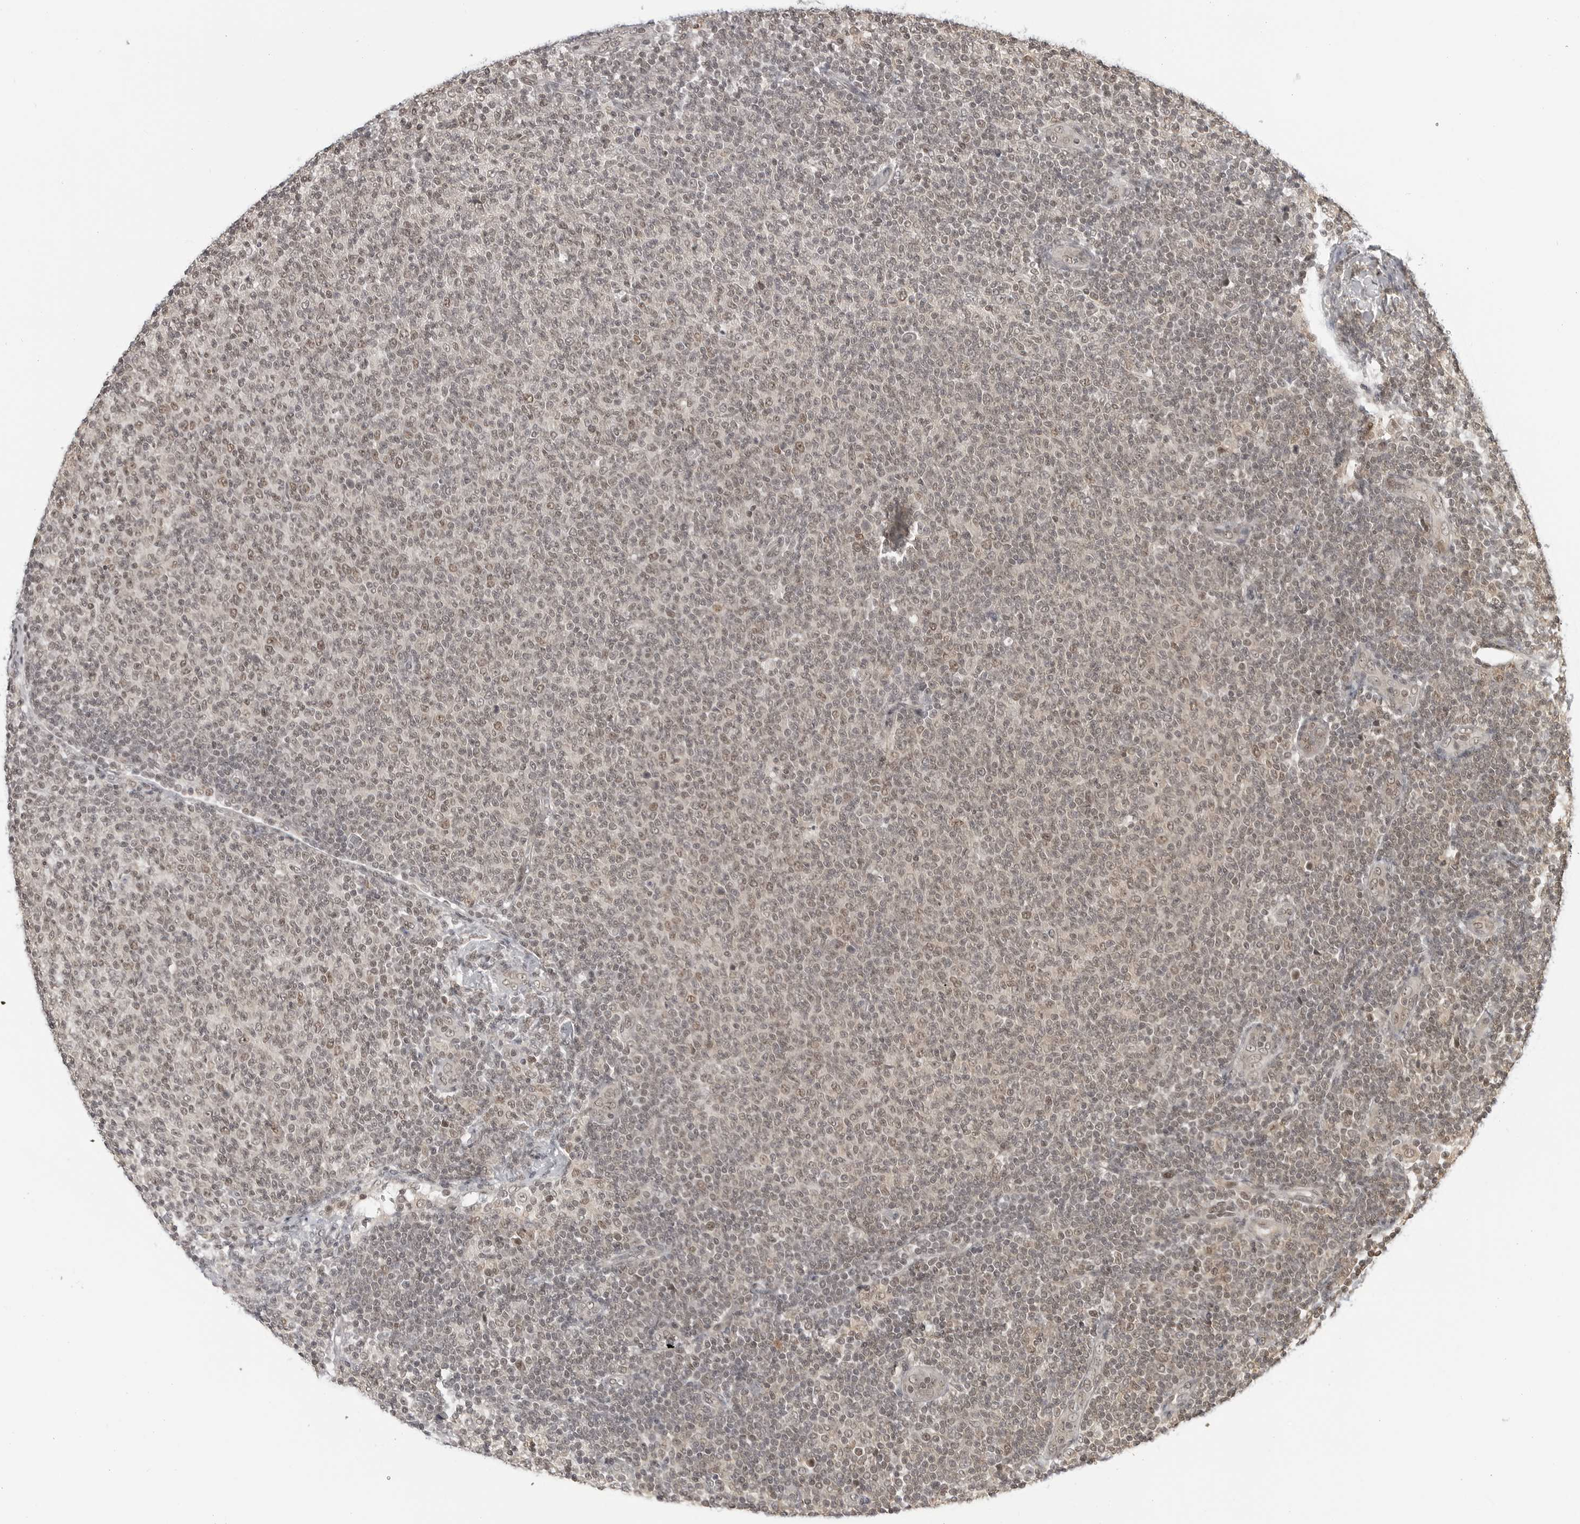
{"staining": {"intensity": "weak", "quantity": ">75%", "location": "nuclear"}, "tissue": "lymphoma", "cell_type": "Tumor cells", "image_type": "cancer", "snomed": [{"axis": "morphology", "description": "Malignant lymphoma, non-Hodgkin's type, Low grade"}, {"axis": "topography", "description": "Lymph node"}], "caption": "Immunohistochemistry (IHC) staining of lymphoma, which displays low levels of weak nuclear staining in about >75% of tumor cells indicating weak nuclear protein staining. The staining was performed using DAB (brown) for protein detection and nuclei were counterstained in hematoxylin (blue).", "gene": "C8orf33", "patient": {"sex": "male", "age": 66}}